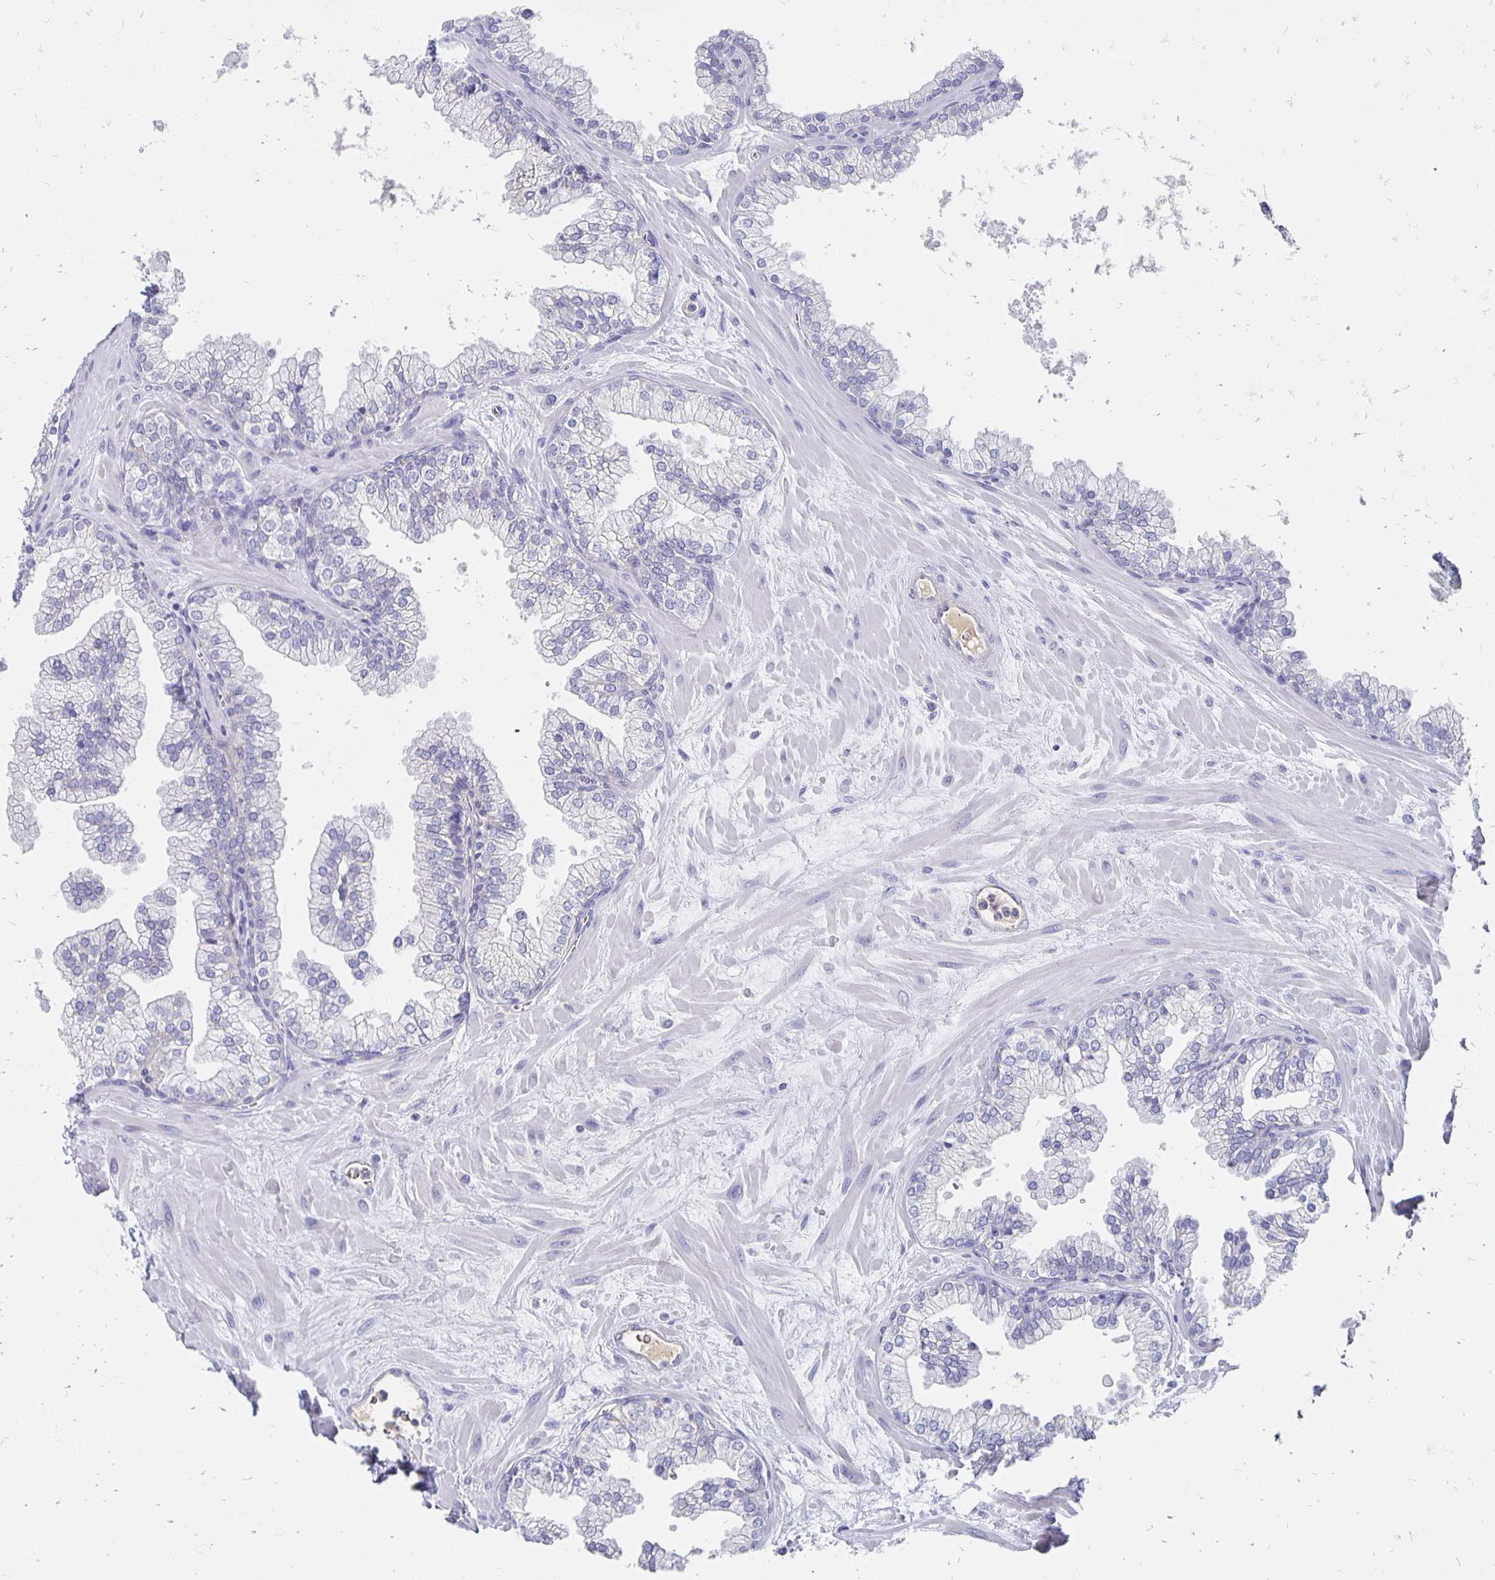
{"staining": {"intensity": "negative", "quantity": "none", "location": "none"}, "tissue": "prostate", "cell_type": "Glandular cells", "image_type": "normal", "snomed": [{"axis": "morphology", "description": "Normal tissue, NOS"}, {"axis": "topography", "description": "Prostate"}, {"axis": "topography", "description": "Peripheral nerve tissue"}], "caption": "Immunohistochemistry (IHC) image of benign human prostate stained for a protein (brown), which displays no positivity in glandular cells.", "gene": "APOB", "patient": {"sex": "male", "age": 61}}